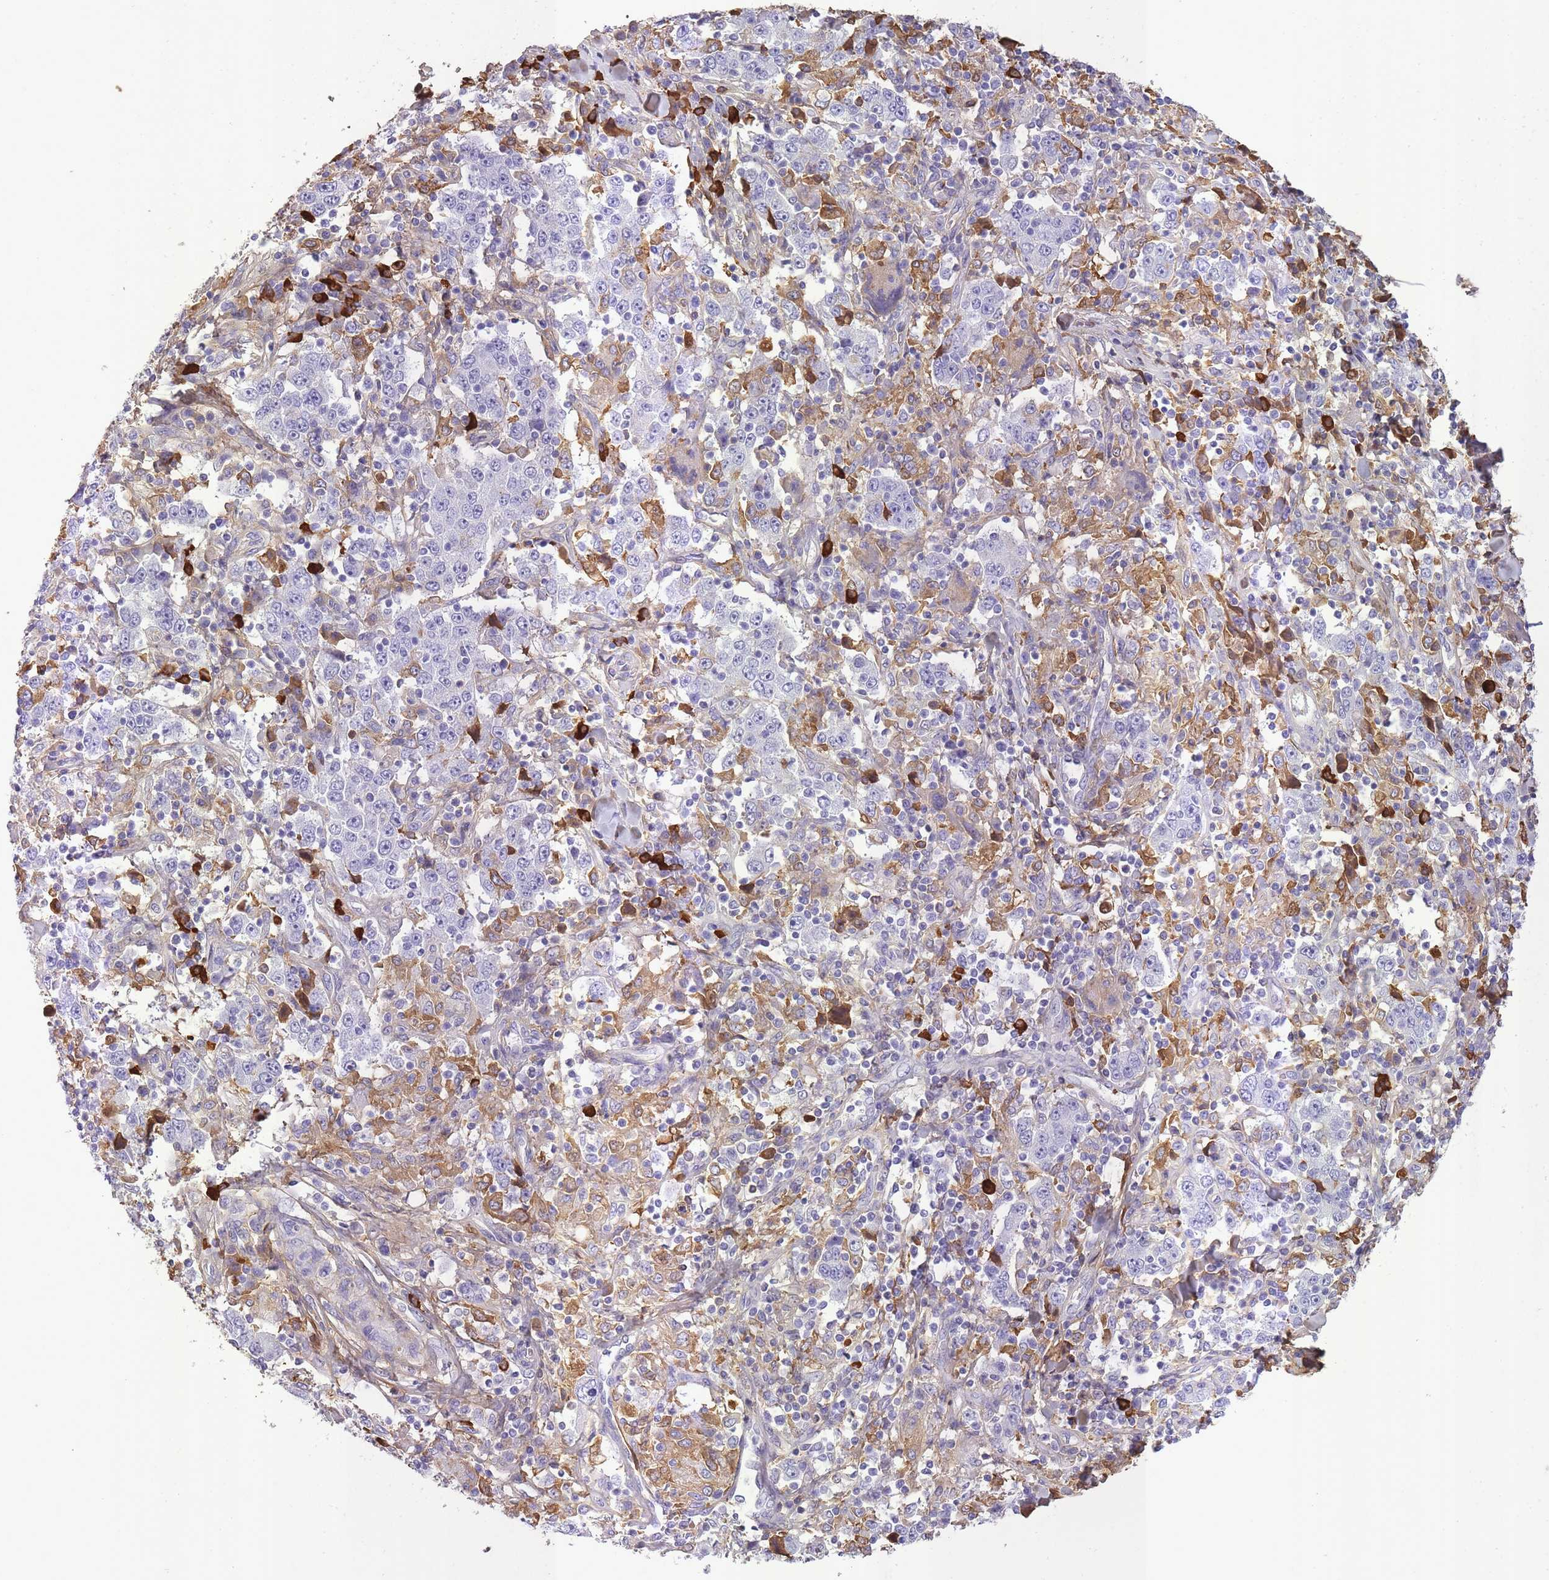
{"staining": {"intensity": "negative", "quantity": "none", "location": "none"}, "tissue": "stomach cancer", "cell_type": "Tumor cells", "image_type": "cancer", "snomed": [{"axis": "morphology", "description": "Normal tissue, NOS"}, {"axis": "morphology", "description": "Adenocarcinoma, NOS"}, {"axis": "topography", "description": "Stomach, upper"}, {"axis": "topography", "description": "Stomach"}], "caption": "This histopathology image is of stomach cancer stained with immunohistochemistry to label a protein in brown with the nuclei are counter-stained blue. There is no staining in tumor cells. The staining is performed using DAB brown chromogen with nuclei counter-stained in using hematoxylin.", "gene": "IGKV1D-42", "patient": {"sex": "male", "age": 59}}